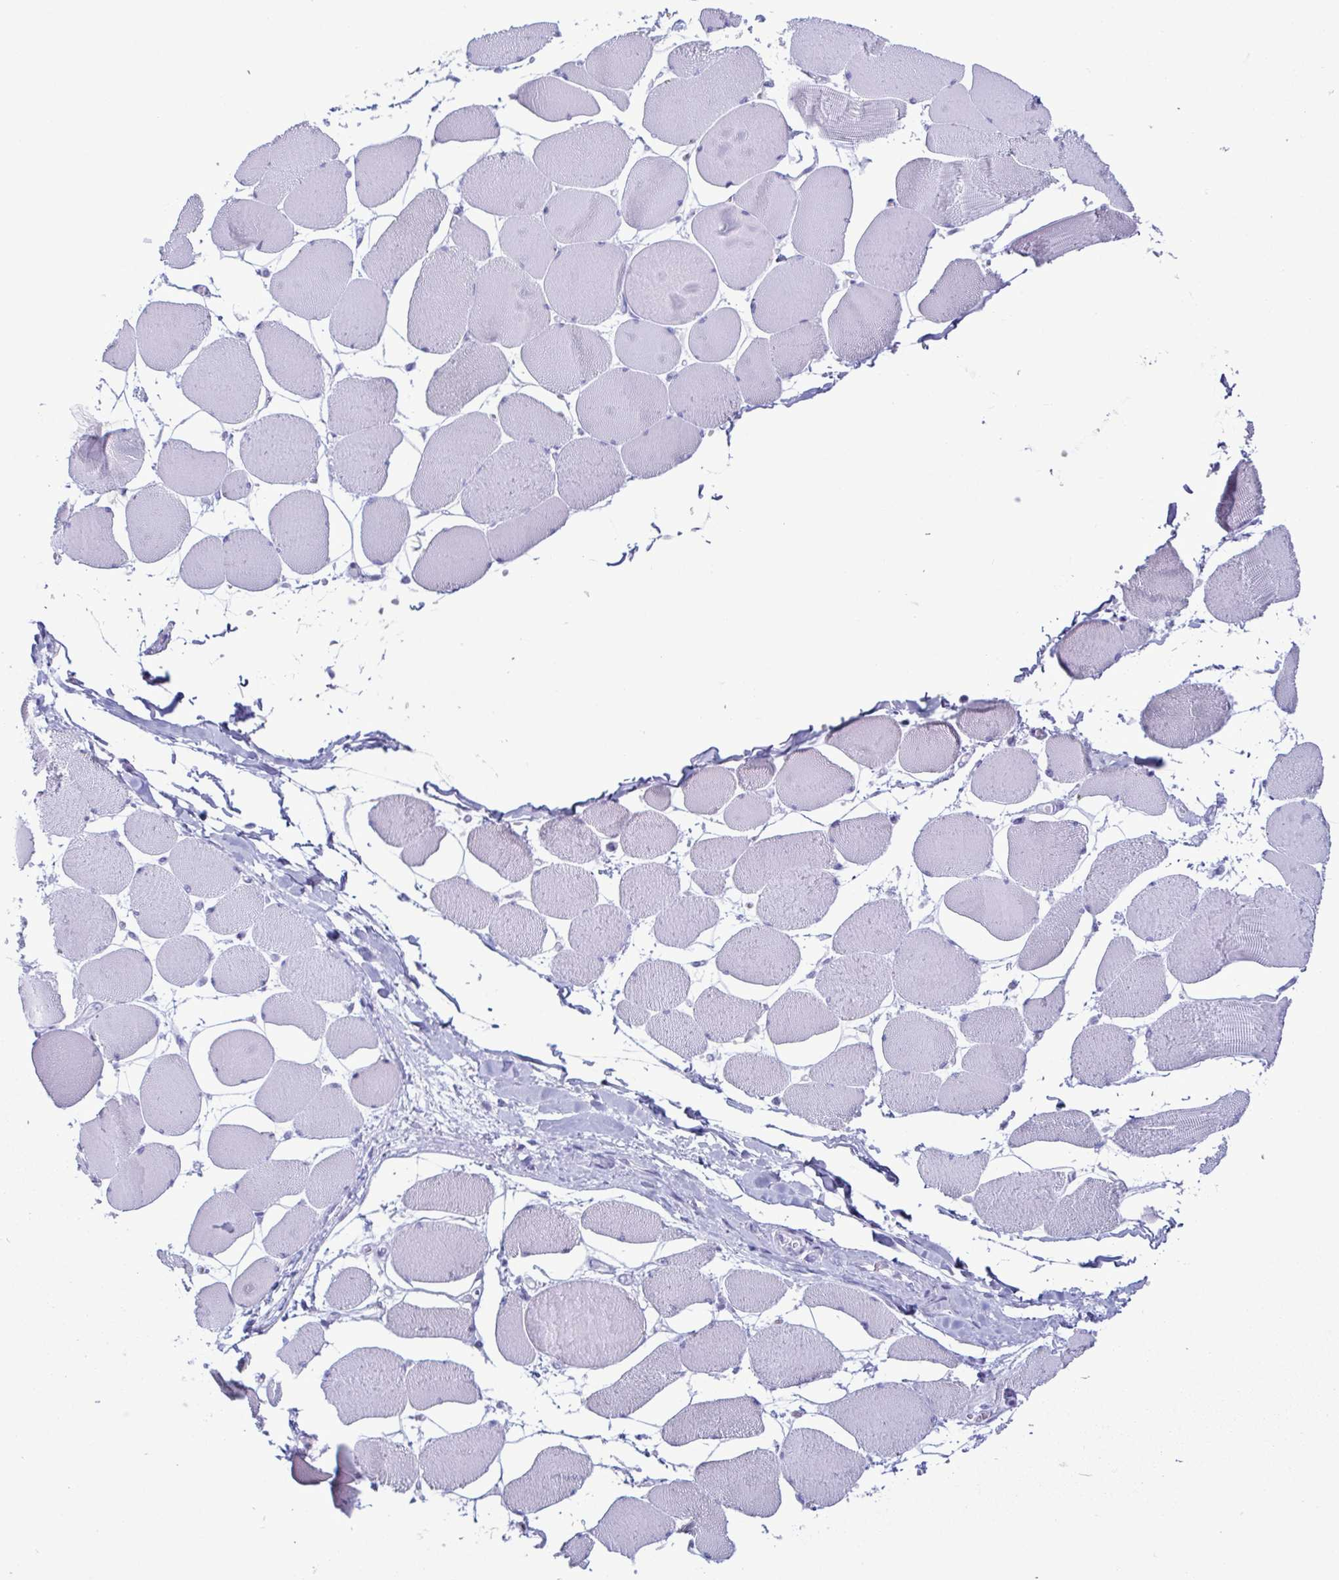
{"staining": {"intensity": "negative", "quantity": "none", "location": "none"}, "tissue": "skeletal muscle", "cell_type": "Myocytes", "image_type": "normal", "snomed": [{"axis": "morphology", "description": "Normal tissue, NOS"}, {"axis": "topography", "description": "Skeletal muscle"}], "caption": "Immunohistochemical staining of normal human skeletal muscle demonstrates no significant expression in myocytes. (Stains: DAB IHC with hematoxylin counter stain, Microscopy: brightfield microscopy at high magnification).", "gene": "LTF", "patient": {"sex": "female", "age": 75}}